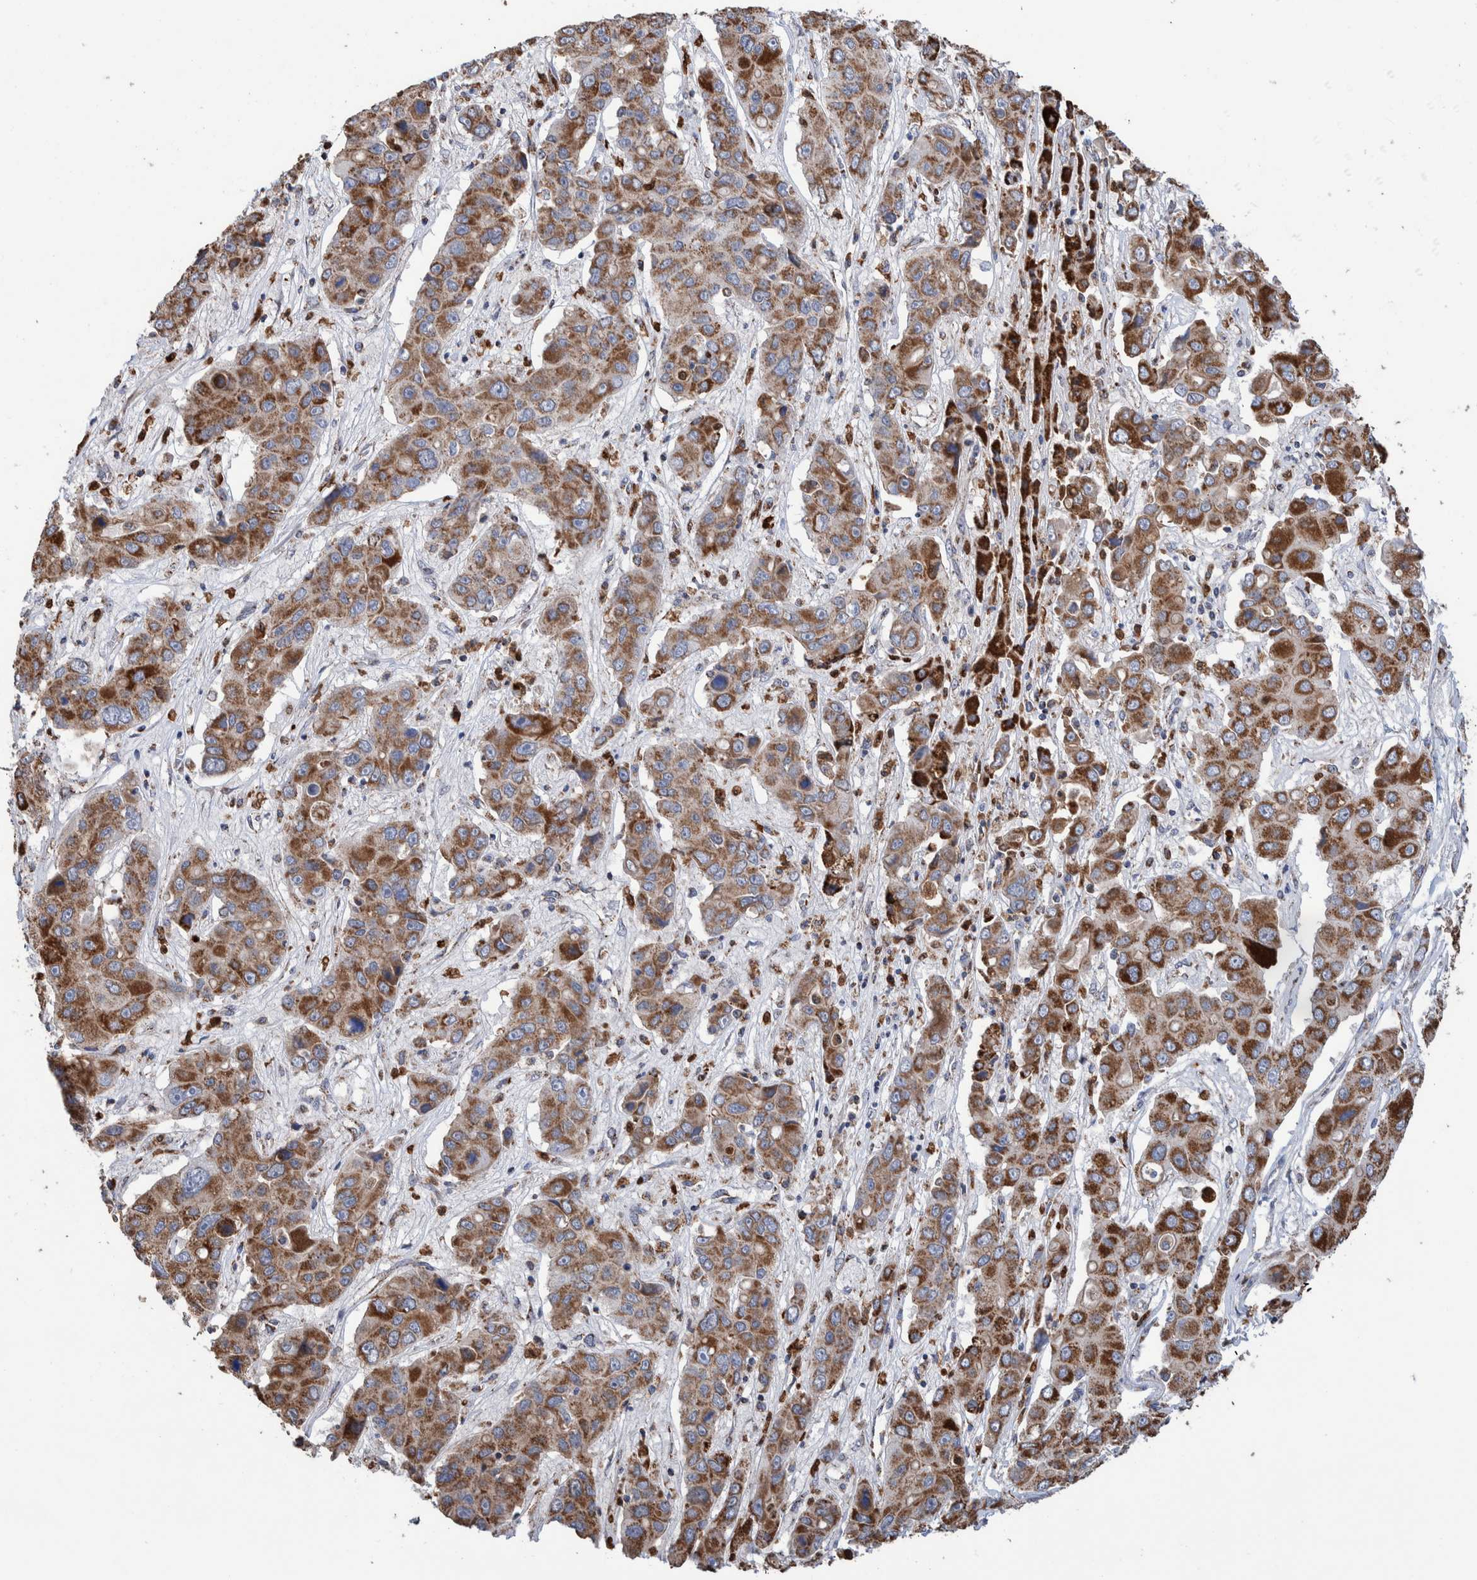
{"staining": {"intensity": "moderate", "quantity": ">75%", "location": "cytoplasmic/membranous"}, "tissue": "liver cancer", "cell_type": "Tumor cells", "image_type": "cancer", "snomed": [{"axis": "morphology", "description": "Cholangiocarcinoma"}, {"axis": "topography", "description": "Liver"}], "caption": "Tumor cells show medium levels of moderate cytoplasmic/membranous positivity in approximately >75% of cells in liver cancer.", "gene": "DECR1", "patient": {"sex": "male", "age": 67}}